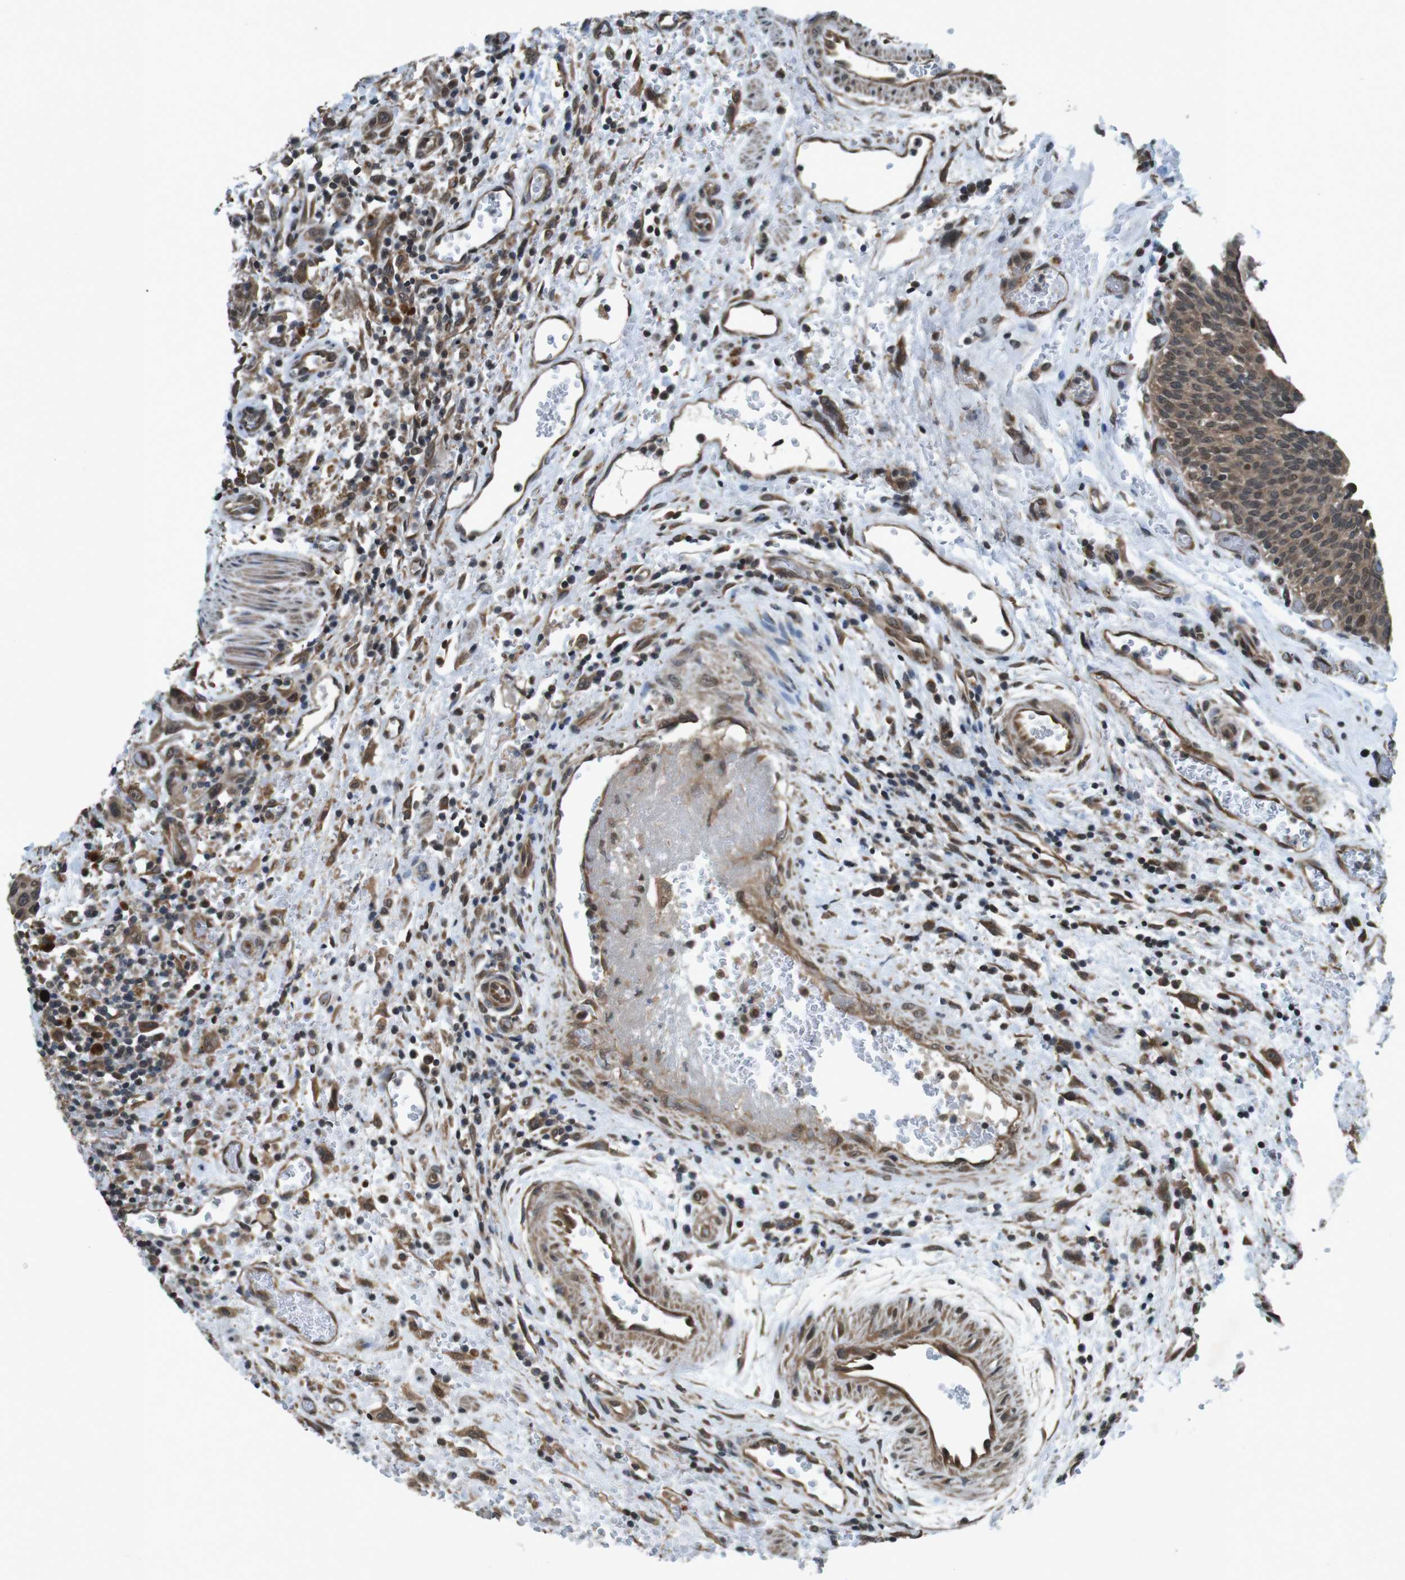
{"staining": {"intensity": "moderate", "quantity": ">75%", "location": "cytoplasmic/membranous,nuclear"}, "tissue": "urothelial cancer", "cell_type": "Tumor cells", "image_type": "cancer", "snomed": [{"axis": "morphology", "description": "Urothelial carcinoma, High grade"}, {"axis": "topography", "description": "Urinary bladder"}], "caption": "Urothelial carcinoma (high-grade) stained for a protein shows moderate cytoplasmic/membranous and nuclear positivity in tumor cells.", "gene": "SOCS1", "patient": {"sex": "male", "age": 35}}